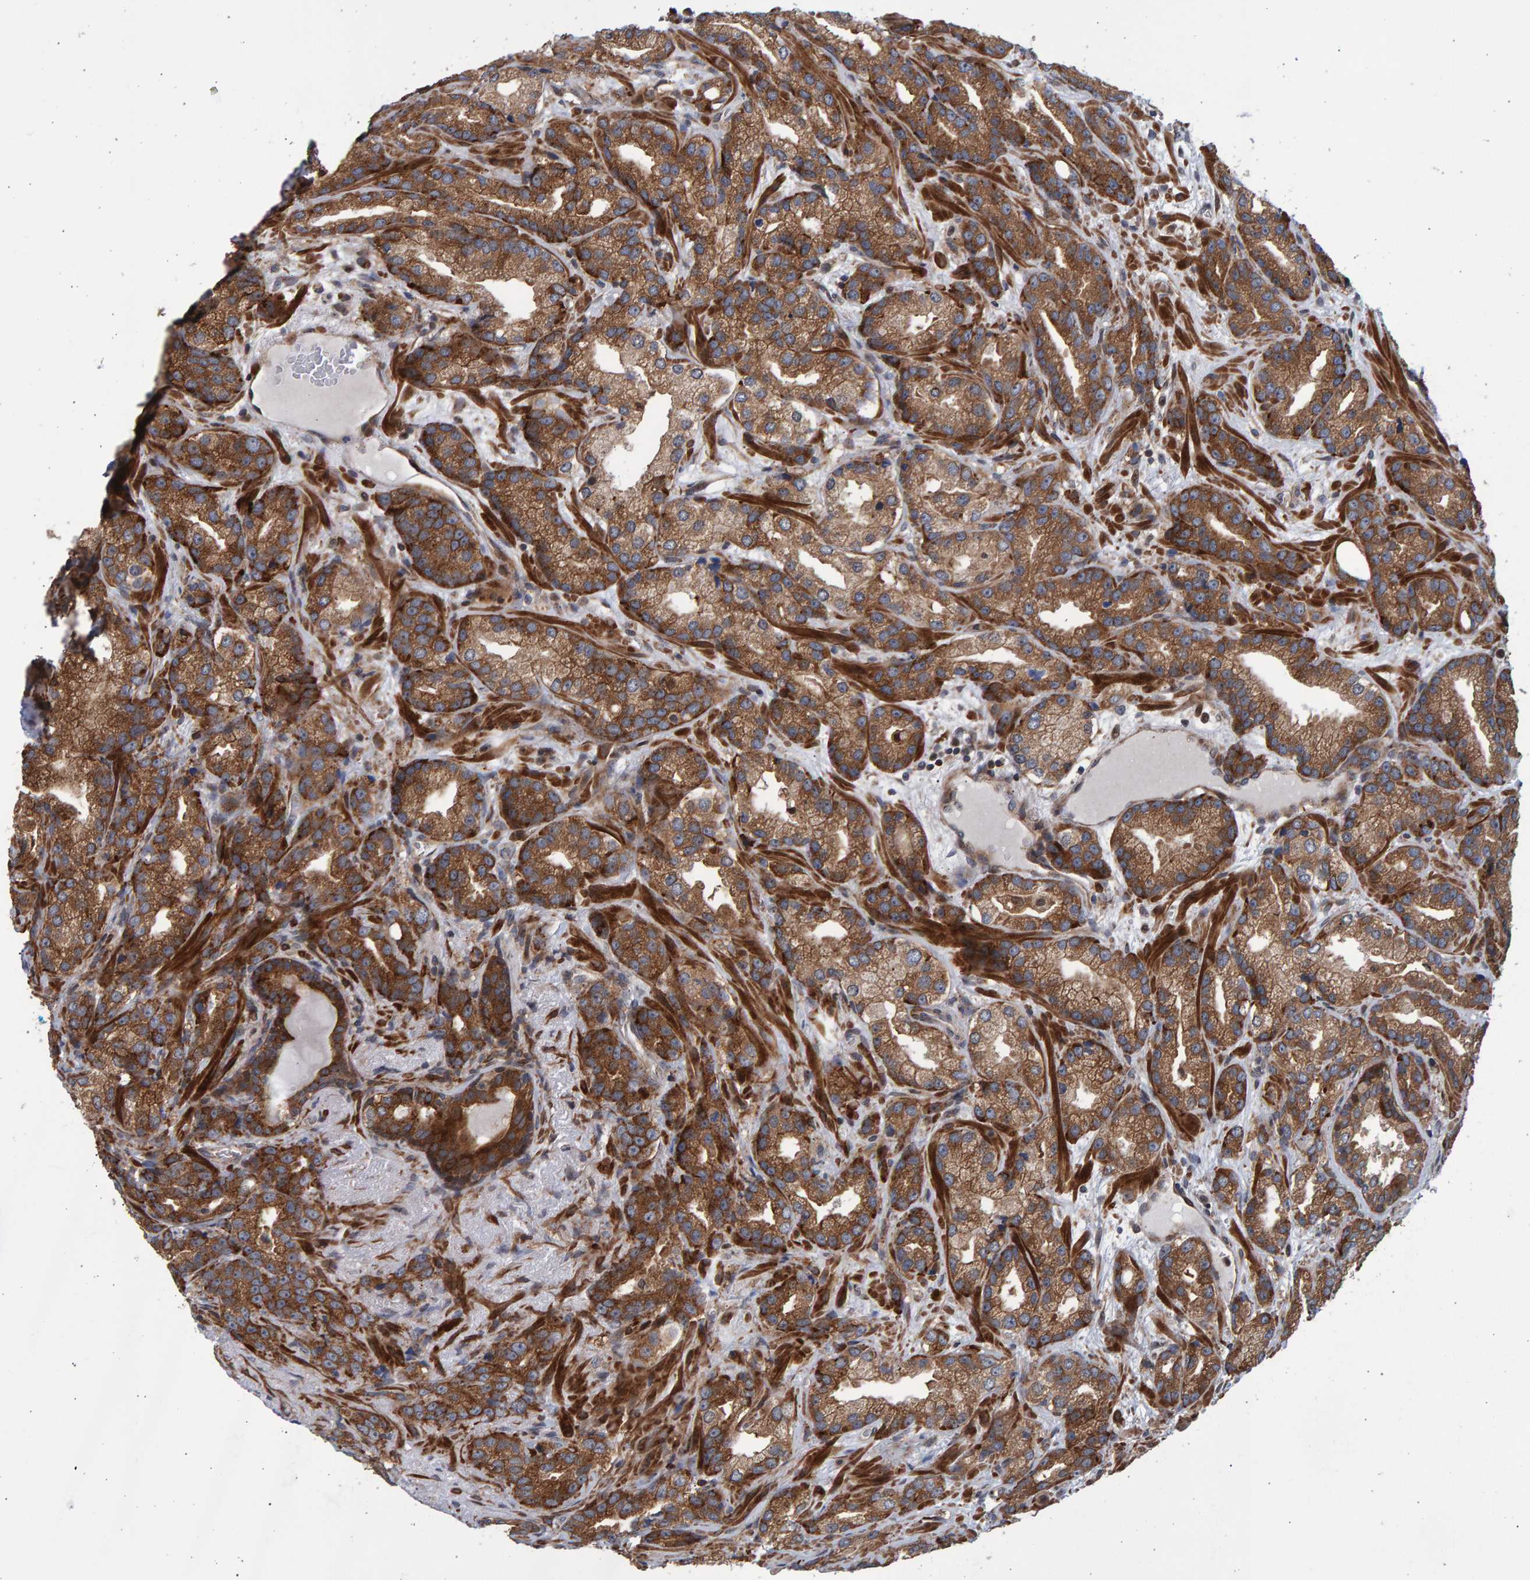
{"staining": {"intensity": "strong", "quantity": ">75%", "location": "cytoplasmic/membranous"}, "tissue": "prostate cancer", "cell_type": "Tumor cells", "image_type": "cancer", "snomed": [{"axis": "morphology", "description": "Adenocarcinoma, High grade"}, {"axis": "topography", "description": "Prostate"}], "caption": "A high amount of strong cytoplasmic/membranous expression is identified in about >75% of tumor cells in prostate cancer tissue.", "gene": "LRBA", "patient": {"sex": "male", "age": 63}}